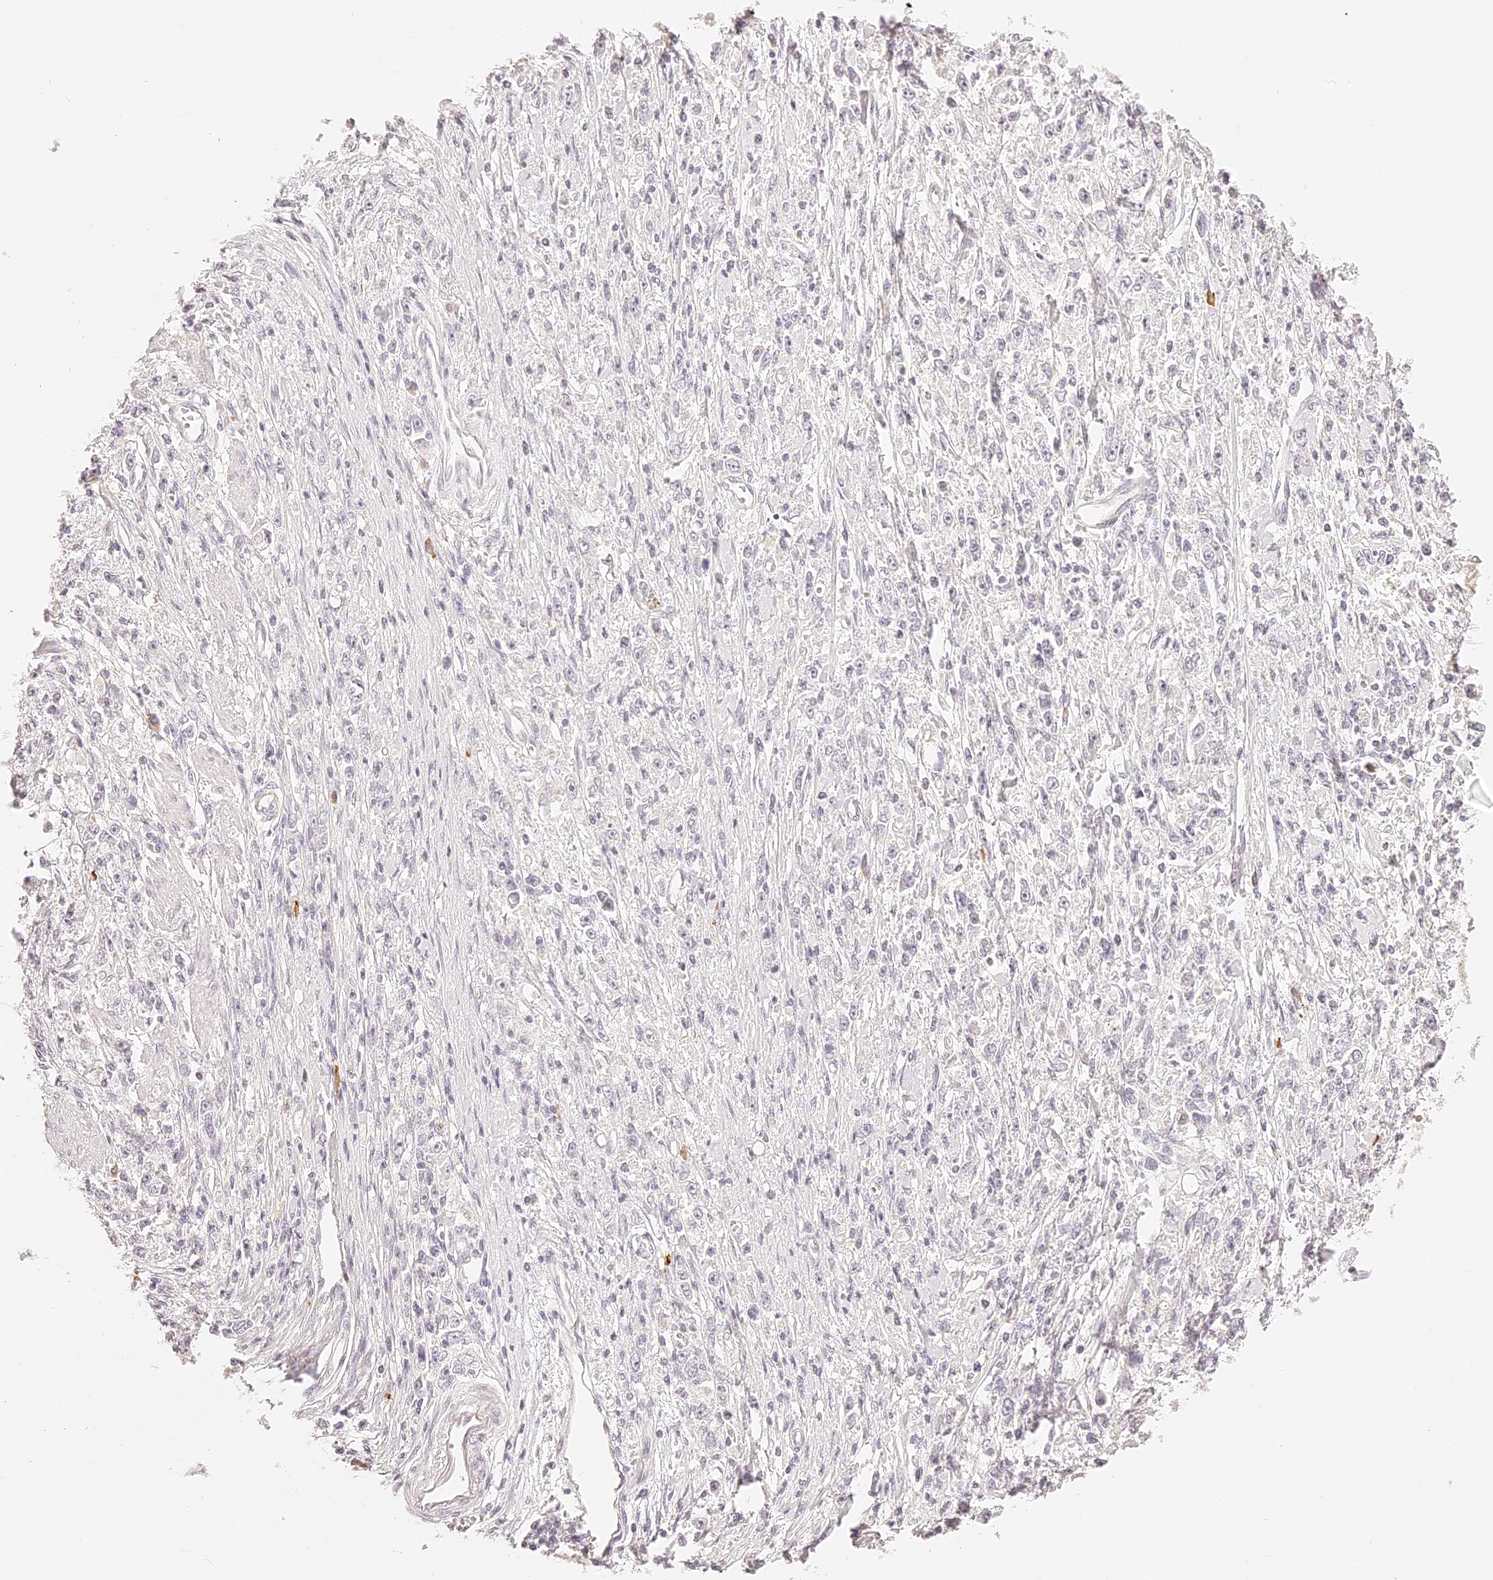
{"staining": {"intensity": "negative", "quantity": "none", "location": "none"}, "tissue": "stomach cancer", "cell_type": "Tumor cells", "image_type": "cancer", "snomed": [{"axis": "morphology", "description": "Adenocarcinoma, NOS"}, {"axis": "topography", "description": "Stomach"}], "caption": "Stomach cancer (adenocarcinoma) was stained to show a protein in brown. There is no significant expression in tumor cells.", "gene": "TRIM45", "patient": {"sex": "female", "age": 59}}